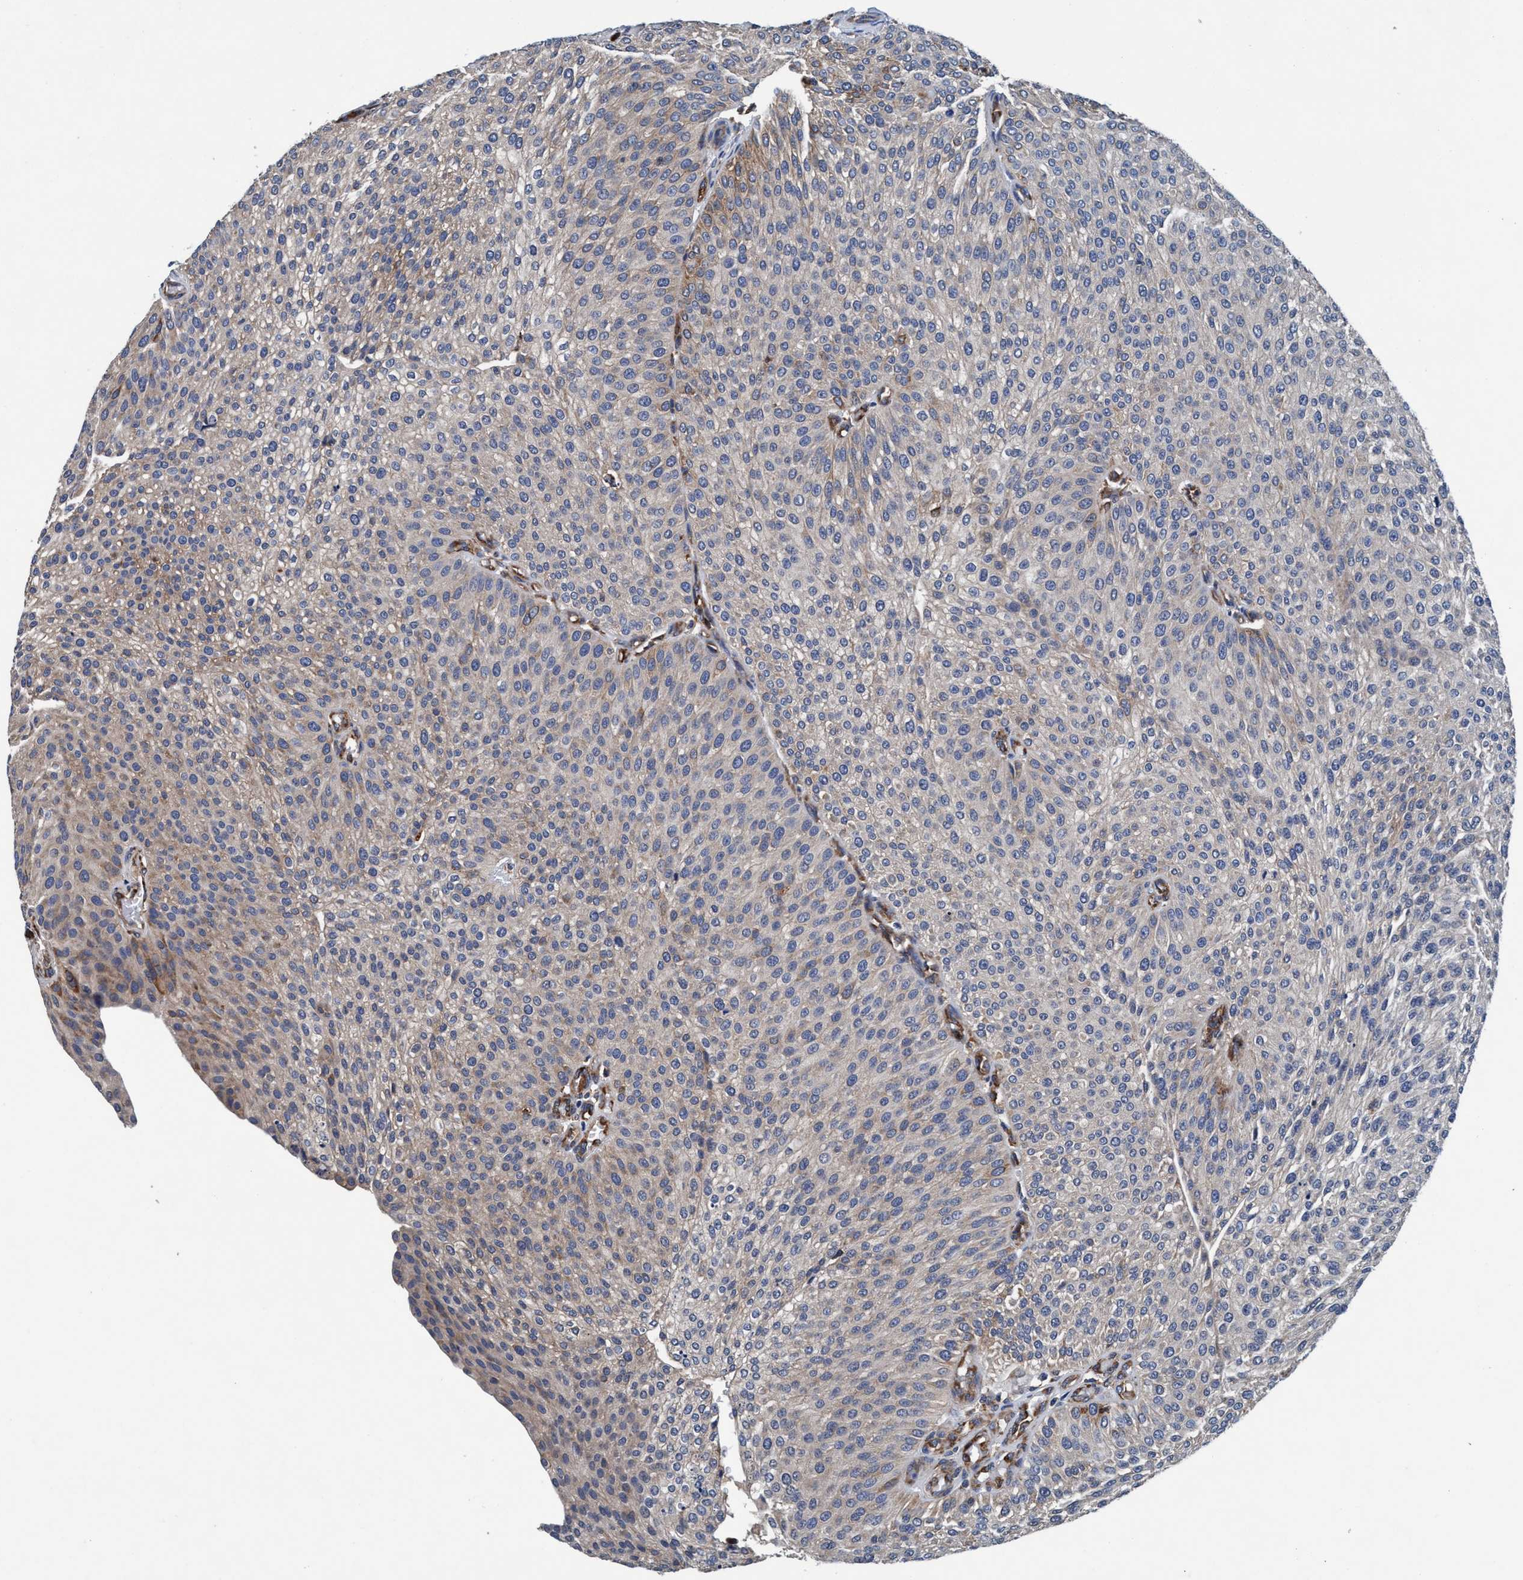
{"staining": {"intensity": "weak", "quantity": "25%-75%", "location": "cytoplasmic/membranous"}, "tissue": "urothelial cancer", "cell_type": "Tumor cells", "image_type": "cancer", "snomed": [{"axis": "morphology", "description": "Urothelial carcinoma, Low grade"}, {"axis": "topography", "description": "Smooth muscle"}, {"axis": "topography", "description": "Urinary bladder"}], "caption": "Protein expression analysis of human urothelial cancer reveals weak cytoplasmic/membranous expression in about 25%-75% of tumor cells.", "gene": "ENDOG", "patient": {"sex": "male", "age": 60}}